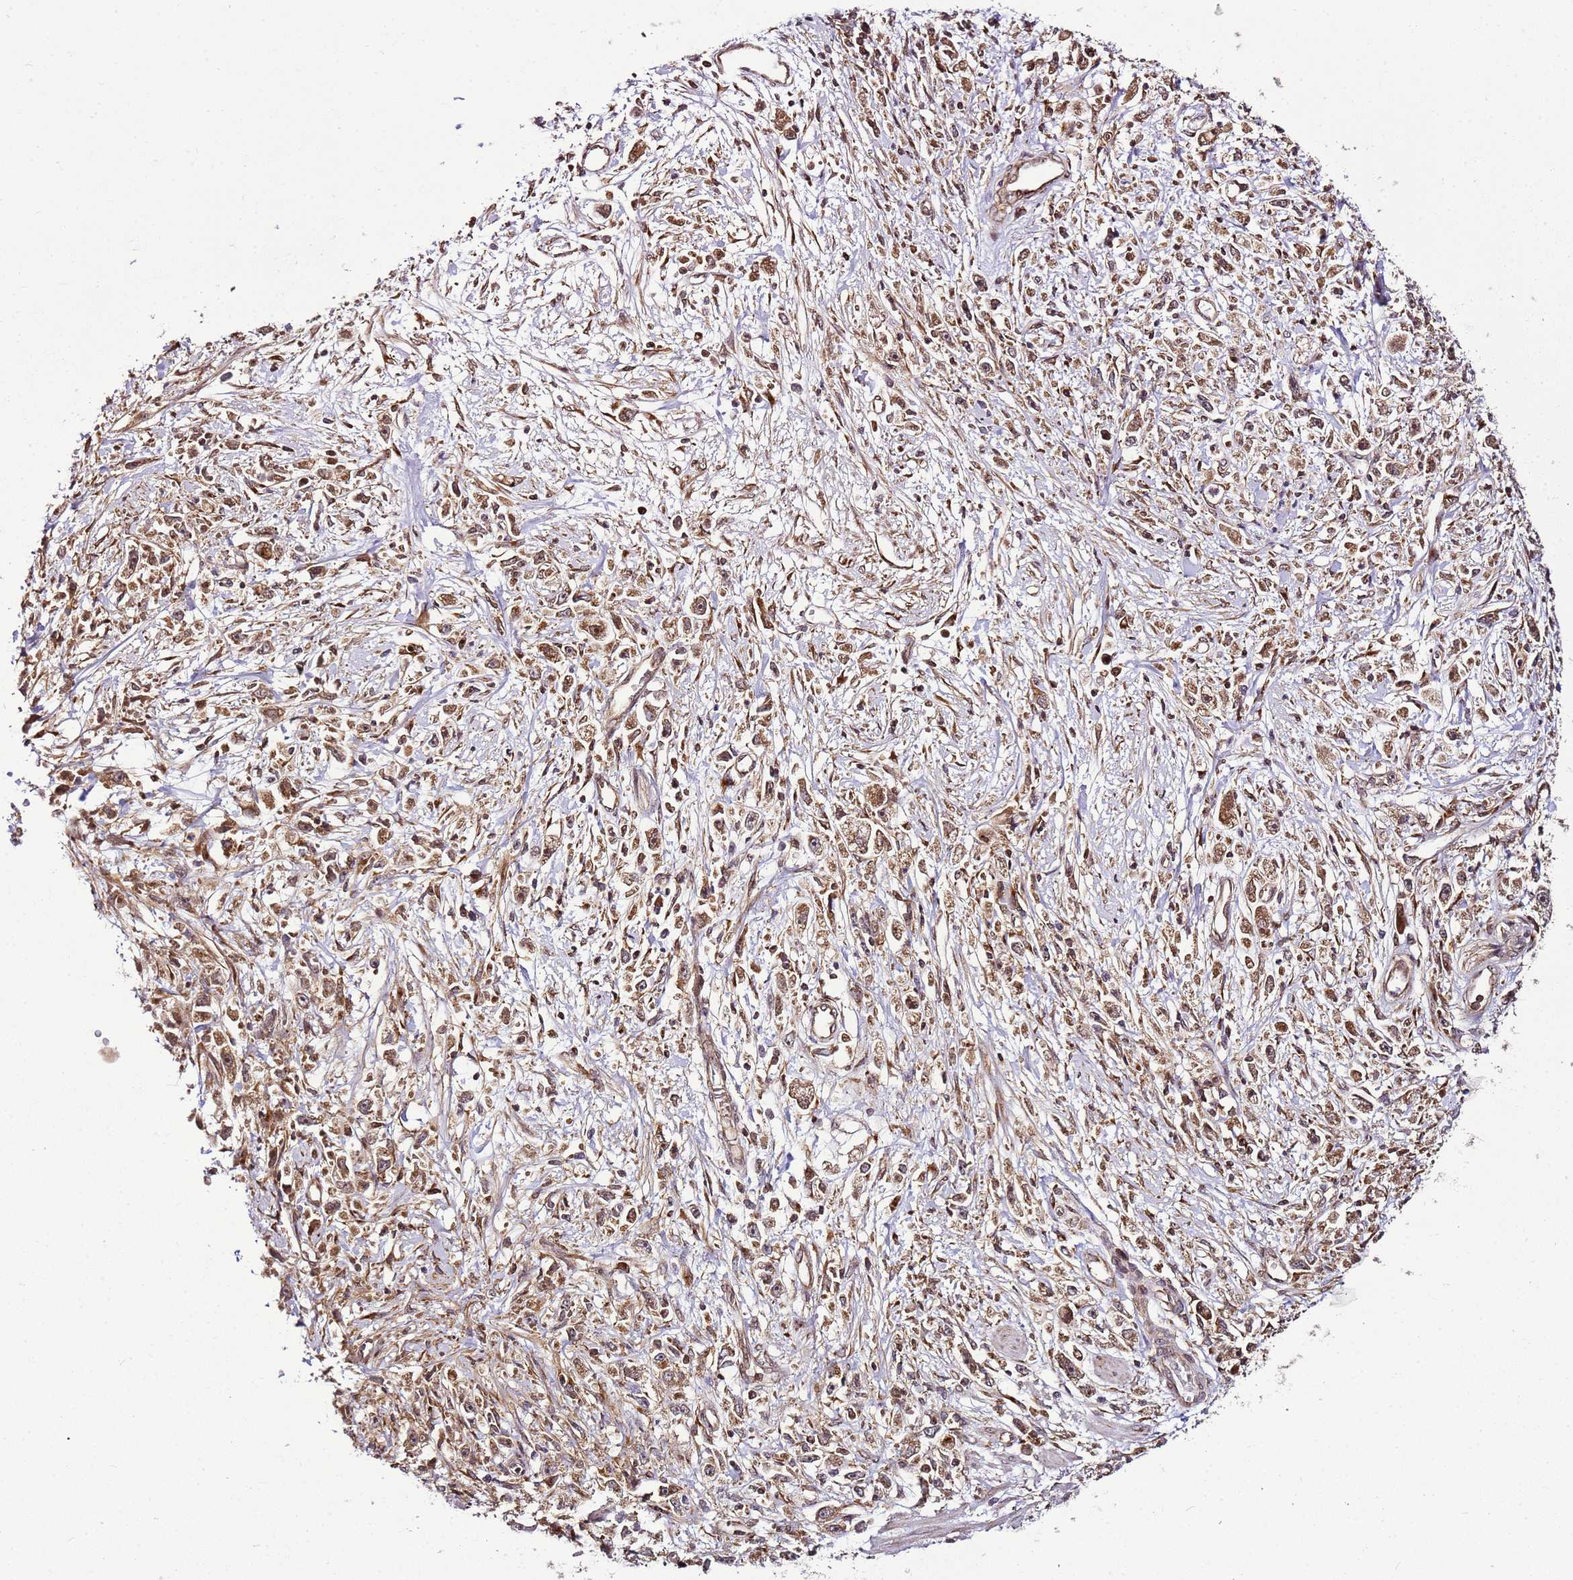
{"staining": {"intensity": "moderate", "quantity": ">75%", "location": "cytoplasmic/membranous"}, "tissue": "stomach cancer", "cell_type": "Tumor cells", "image_type": "cancer", "snomed": [{"axis": "morphology", "description": "Adenocarcinoma, NOS"}, {"axis": "topography", "description": "Stomach"}], "caption": "Immunohistochemical staining of human stomach cancer (adenocarcinoma) shows moderate cytoplasmic/membranous protein positivity in approximately >75% of tumor cells.", "gene": "RASA3", "patient": {"sex": "female", "age": 59}}